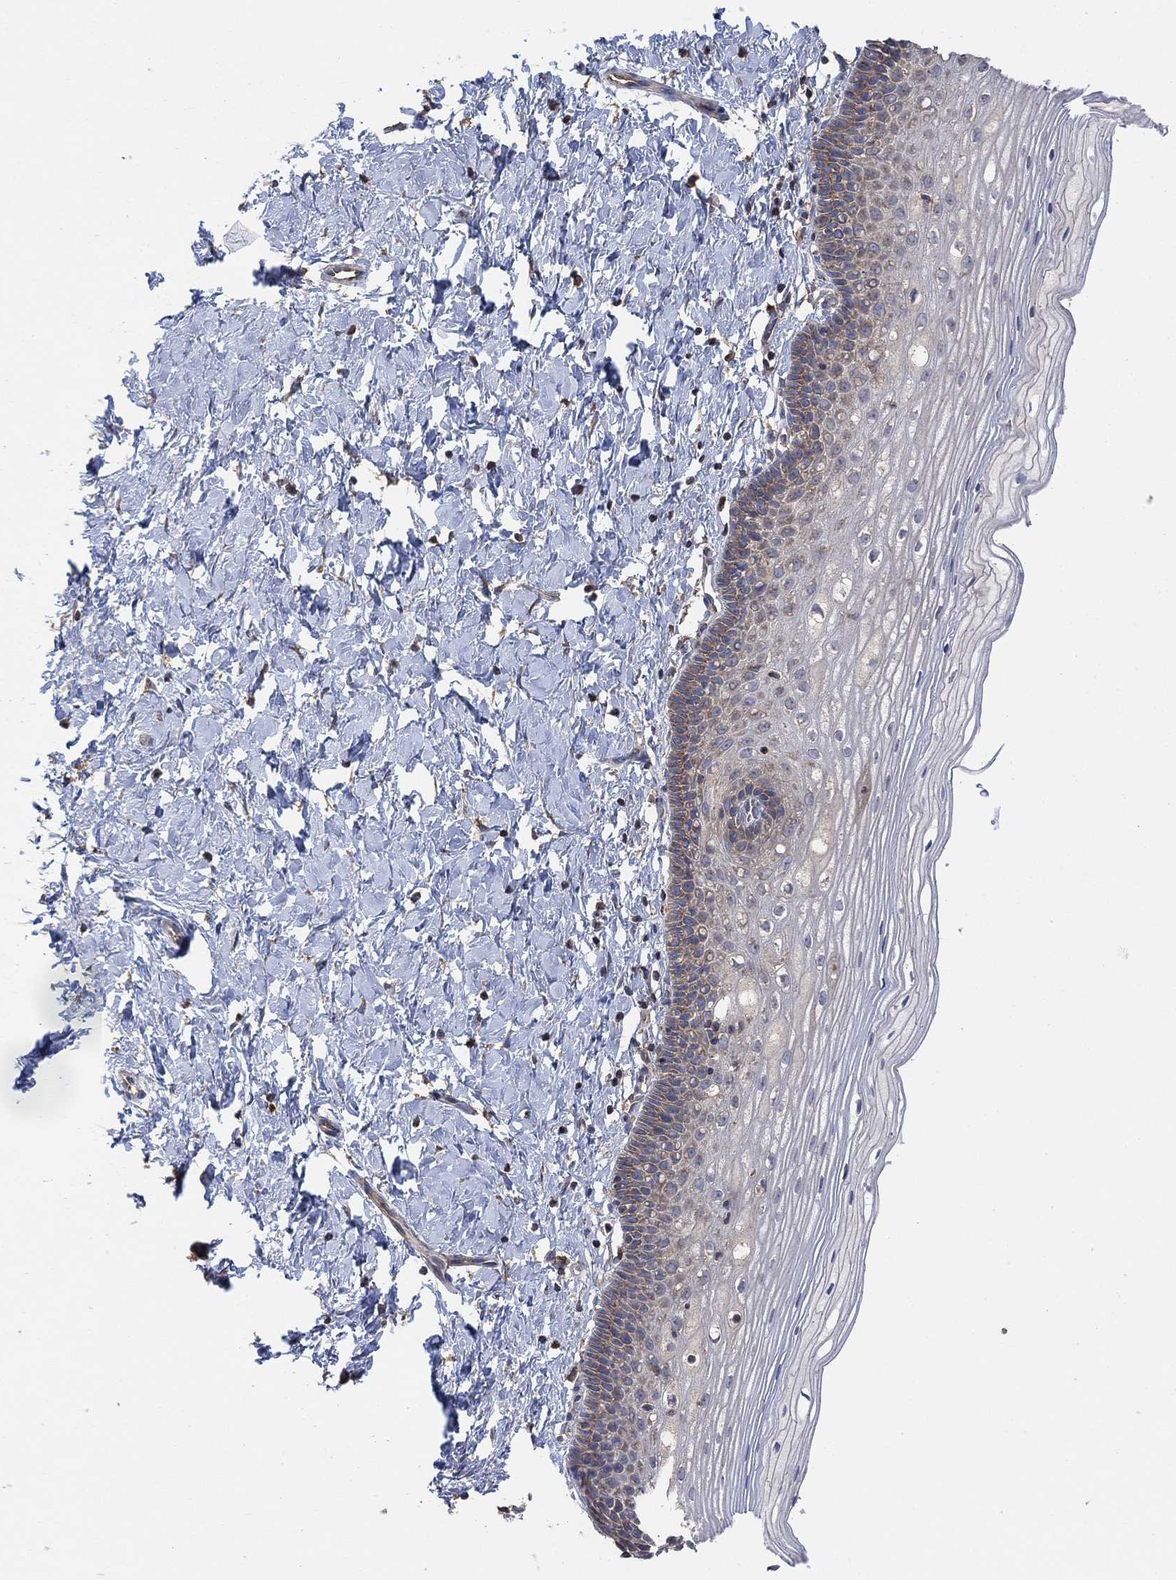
{"staining": {"intensity": "moderate", "quantity": ">75%", "location": "cytoplasmic/membranous"}, "tissue": "cervix", "cell_type": "Glandular cells", "image_type": "normal", "snomed": [{"axis": "morphology", "description": "Normal tissue, NOS"}, {"axis": "topography", "description": "Cervix"}], "caption": "Immunohistochemical staining of normal cervix exhibits medium levels of moderate cytoplasmic/membranous expression in approximately >75% of glandular cells.", "gene": "BLOC1S3", "patient": {"sex": "female", "age": 37}}